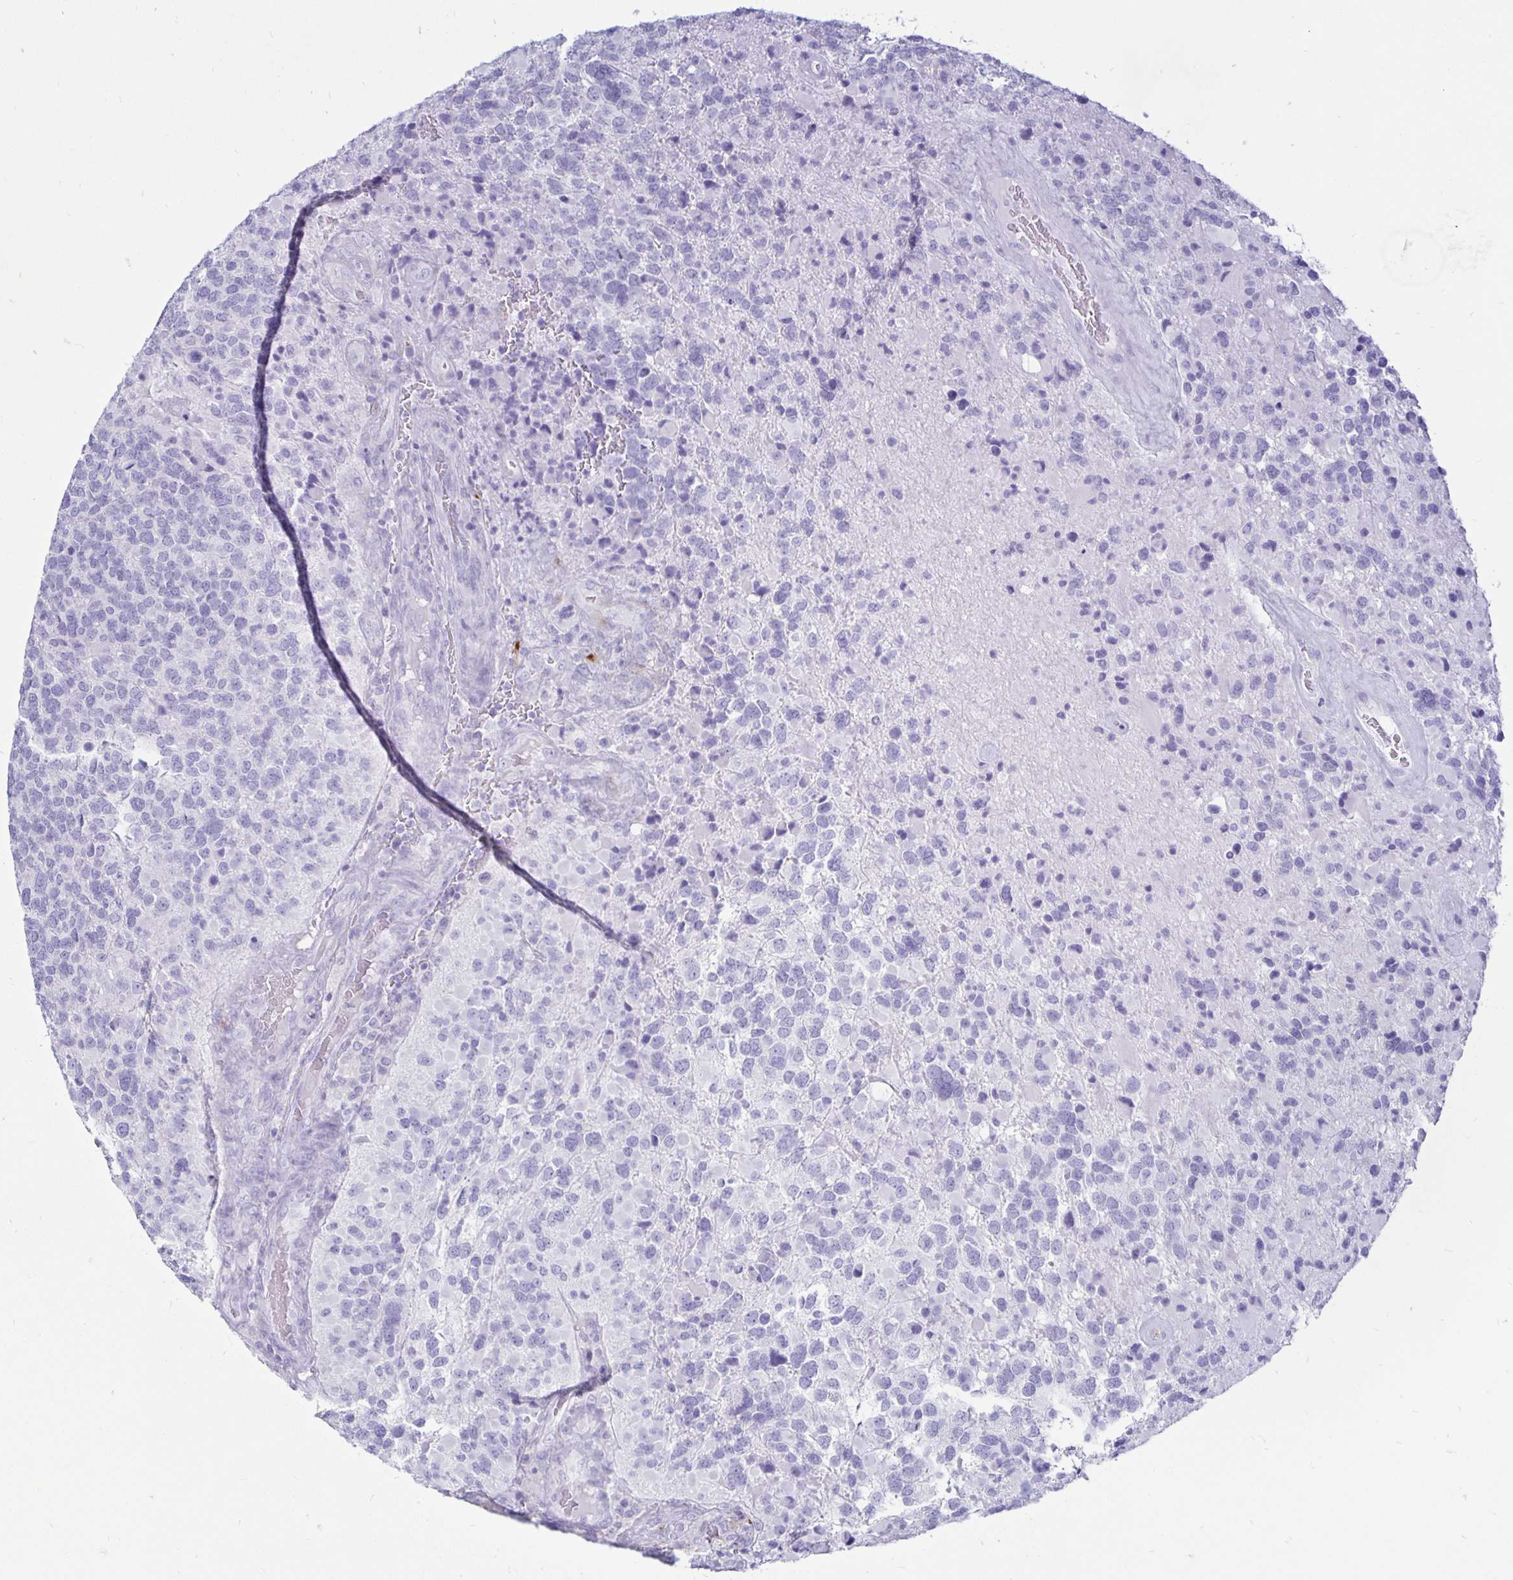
{"staining": {"intensity": "negative", "quantity": "none", "location": "none"}, "tissue": "glioma", "cell_type": "Tumor cells", "image_type": "cancer", "snomed": [{"axis": "morphology", "description": "Glioma, malignant, High grade"}, {"axis": "topography", "description": "Brain"}], "caption": "A high-resolution histopathology image shows immunohistochemistry (IHC) staining of glioma, which reveals no significant positivity in tumor cells. (Immunohistochemistry, brightfield microscopy, high magnification).", "gene": "TIMP1", "patient": {"sex": "female", "age": 40}}